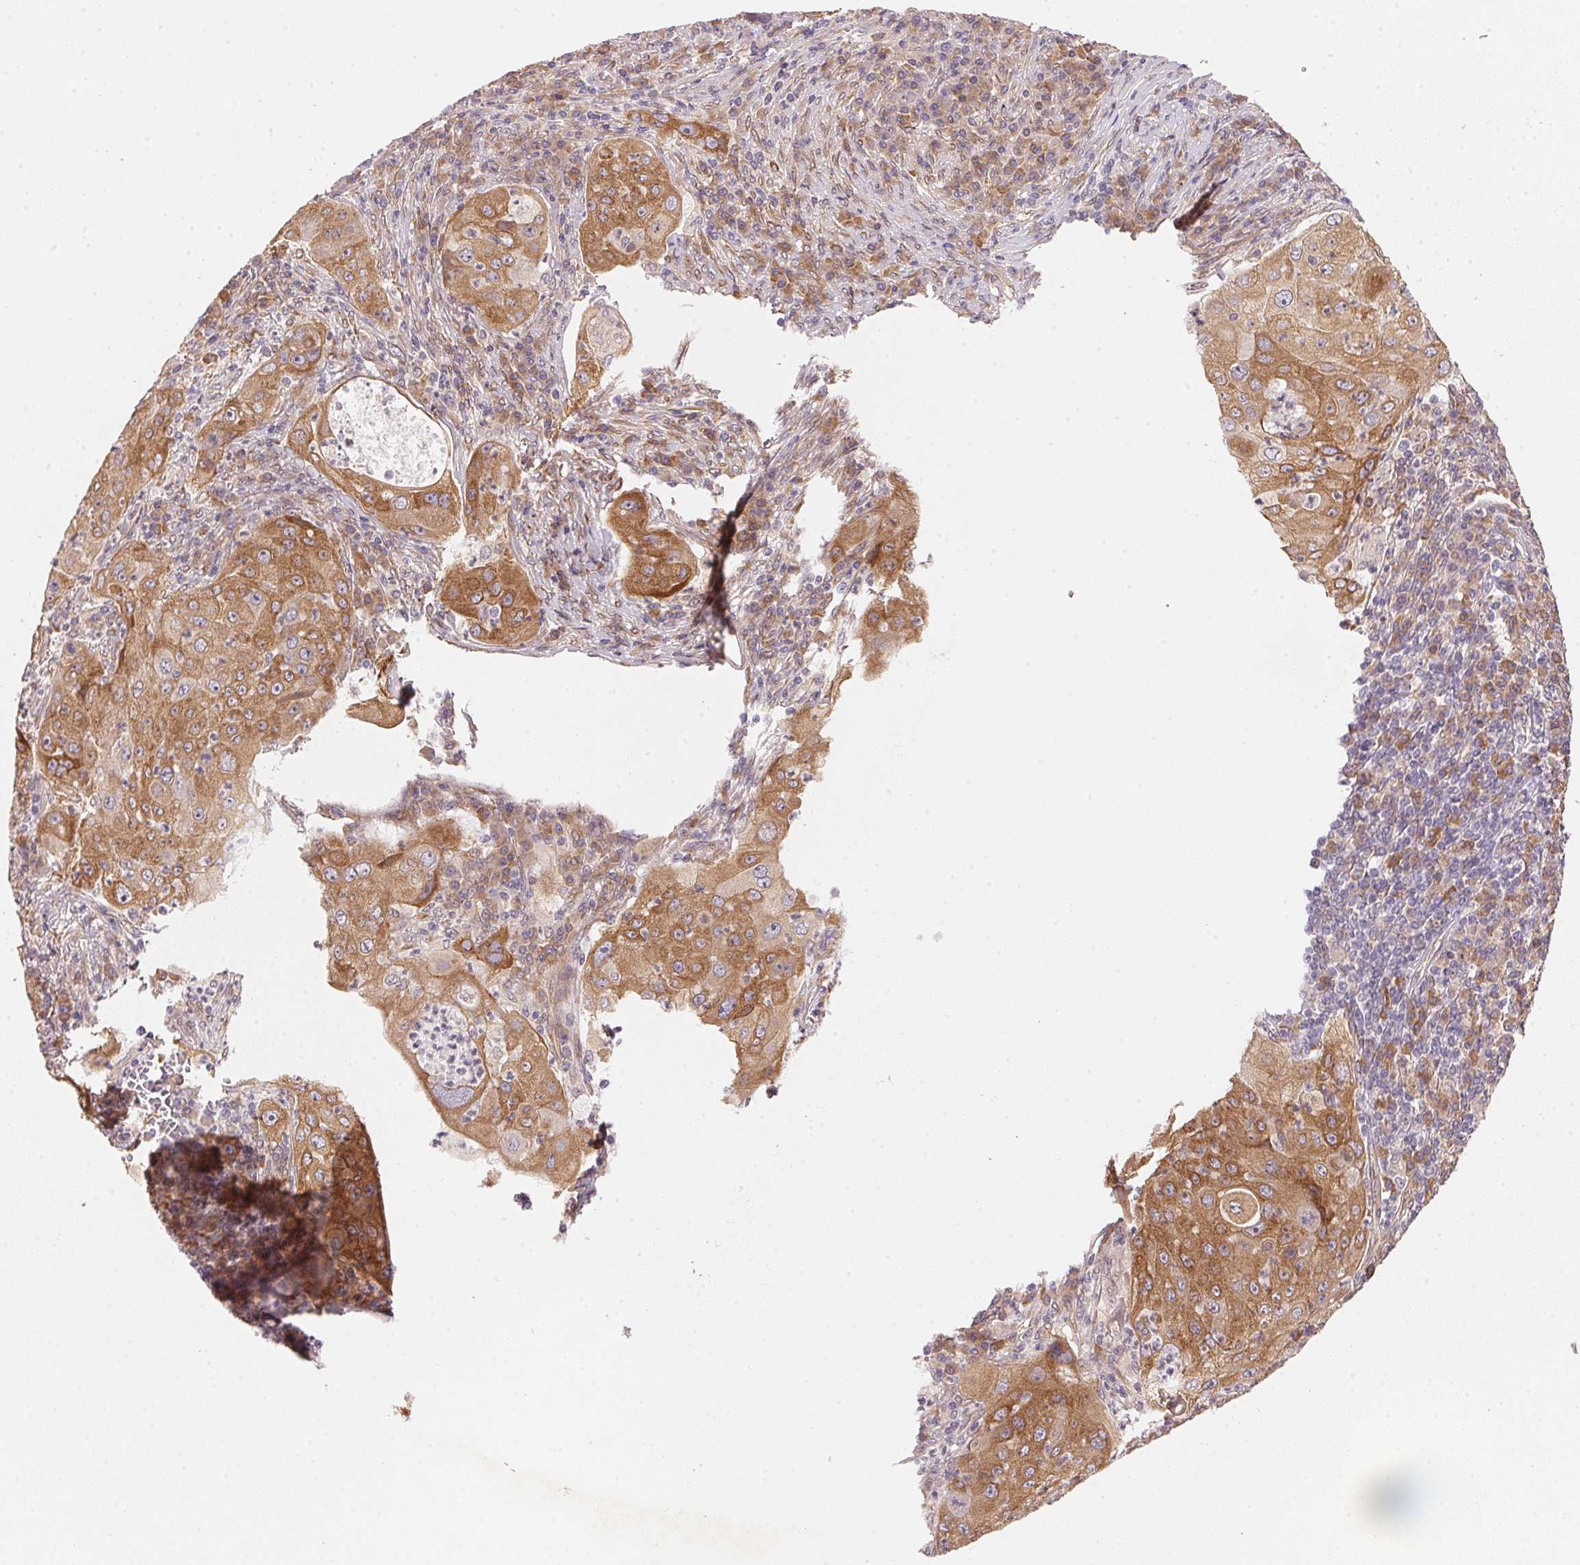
{"staining": {"intensity": "moderate", "quantity": ">75%", "location": "cytoplasmic/membranous"}, "tissue": "lung cancer", "cell_type": "Tumor cells", "image_type": "cancer", "snomed": [{"axis": "morphology", "description": "Squamous cell carcinoma, NOS"}, {"axis": "topography", "description": "Lung"}], "caption": "Moderate cytoplasmic/membranous expression is seen in approximately >75% of tumor cells in lung squamous cell carcinoma. The staining was performed using DAB (3,3'-diaminobenzidine), with brown indicating positive protein expression. Nuclei are stained blue with hematoxylin.", "gene": "EI24", "patient": {"sex": "female", "age": 59}}